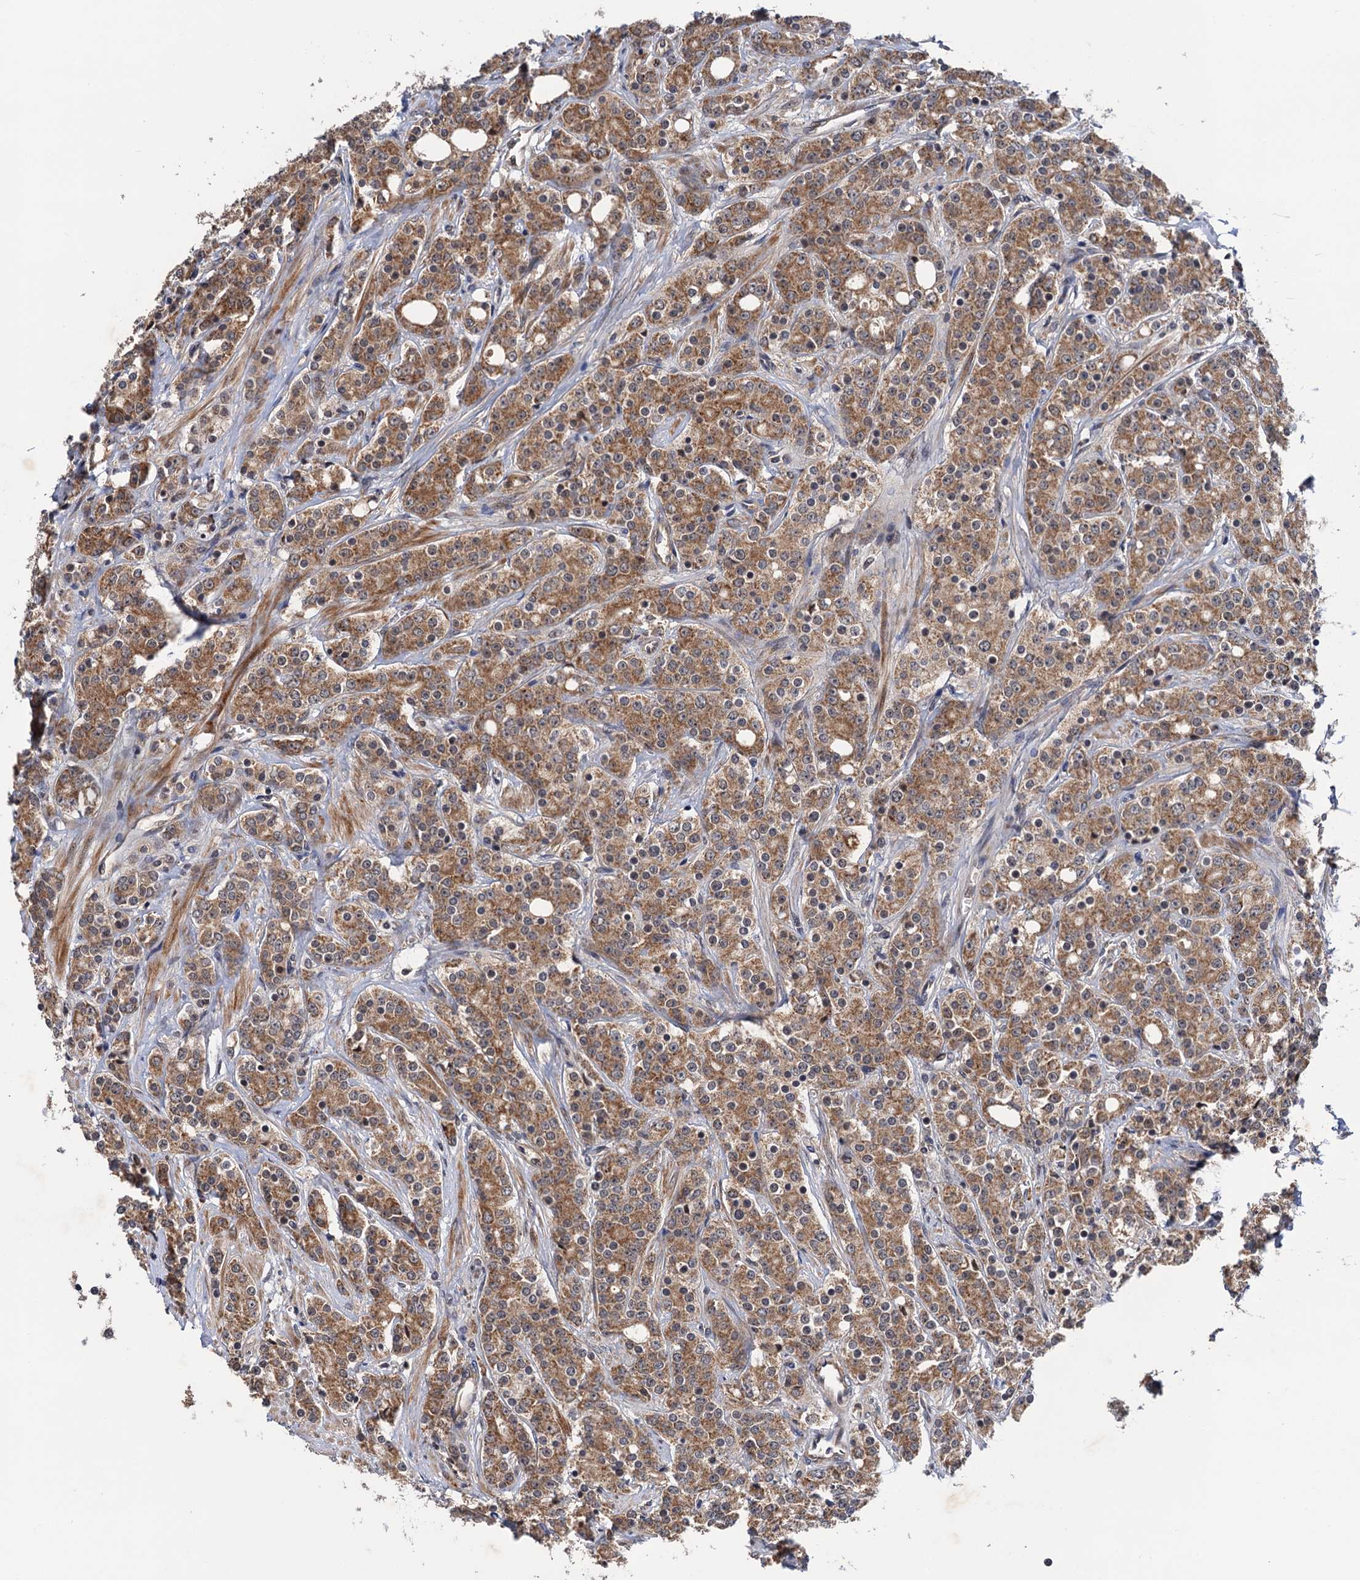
{"staining": {"intensity": "moderate", "quantity": ">75%", "location": "cytoplasmic/membranous"}, "tissue": "prostate cancer", "cell_type": "Tumor cells", "image_type": "cancer", "snomed": [{"axis": "morphology", "description": "Adenocarcinoma, High grade"}, {"axis": "topography", "description": "Prostate"}], "caption": "The immunohistochemical stain shows moderate cytoplasmic/membranous staining in tumor cells of prostate cancer (high-grade adenocarcinoma) tissue. (Brightfield microscopy of DAB IHC at high magnification).", "gene": "NAA16", "patient": {"sex": "male", "age": 62}}